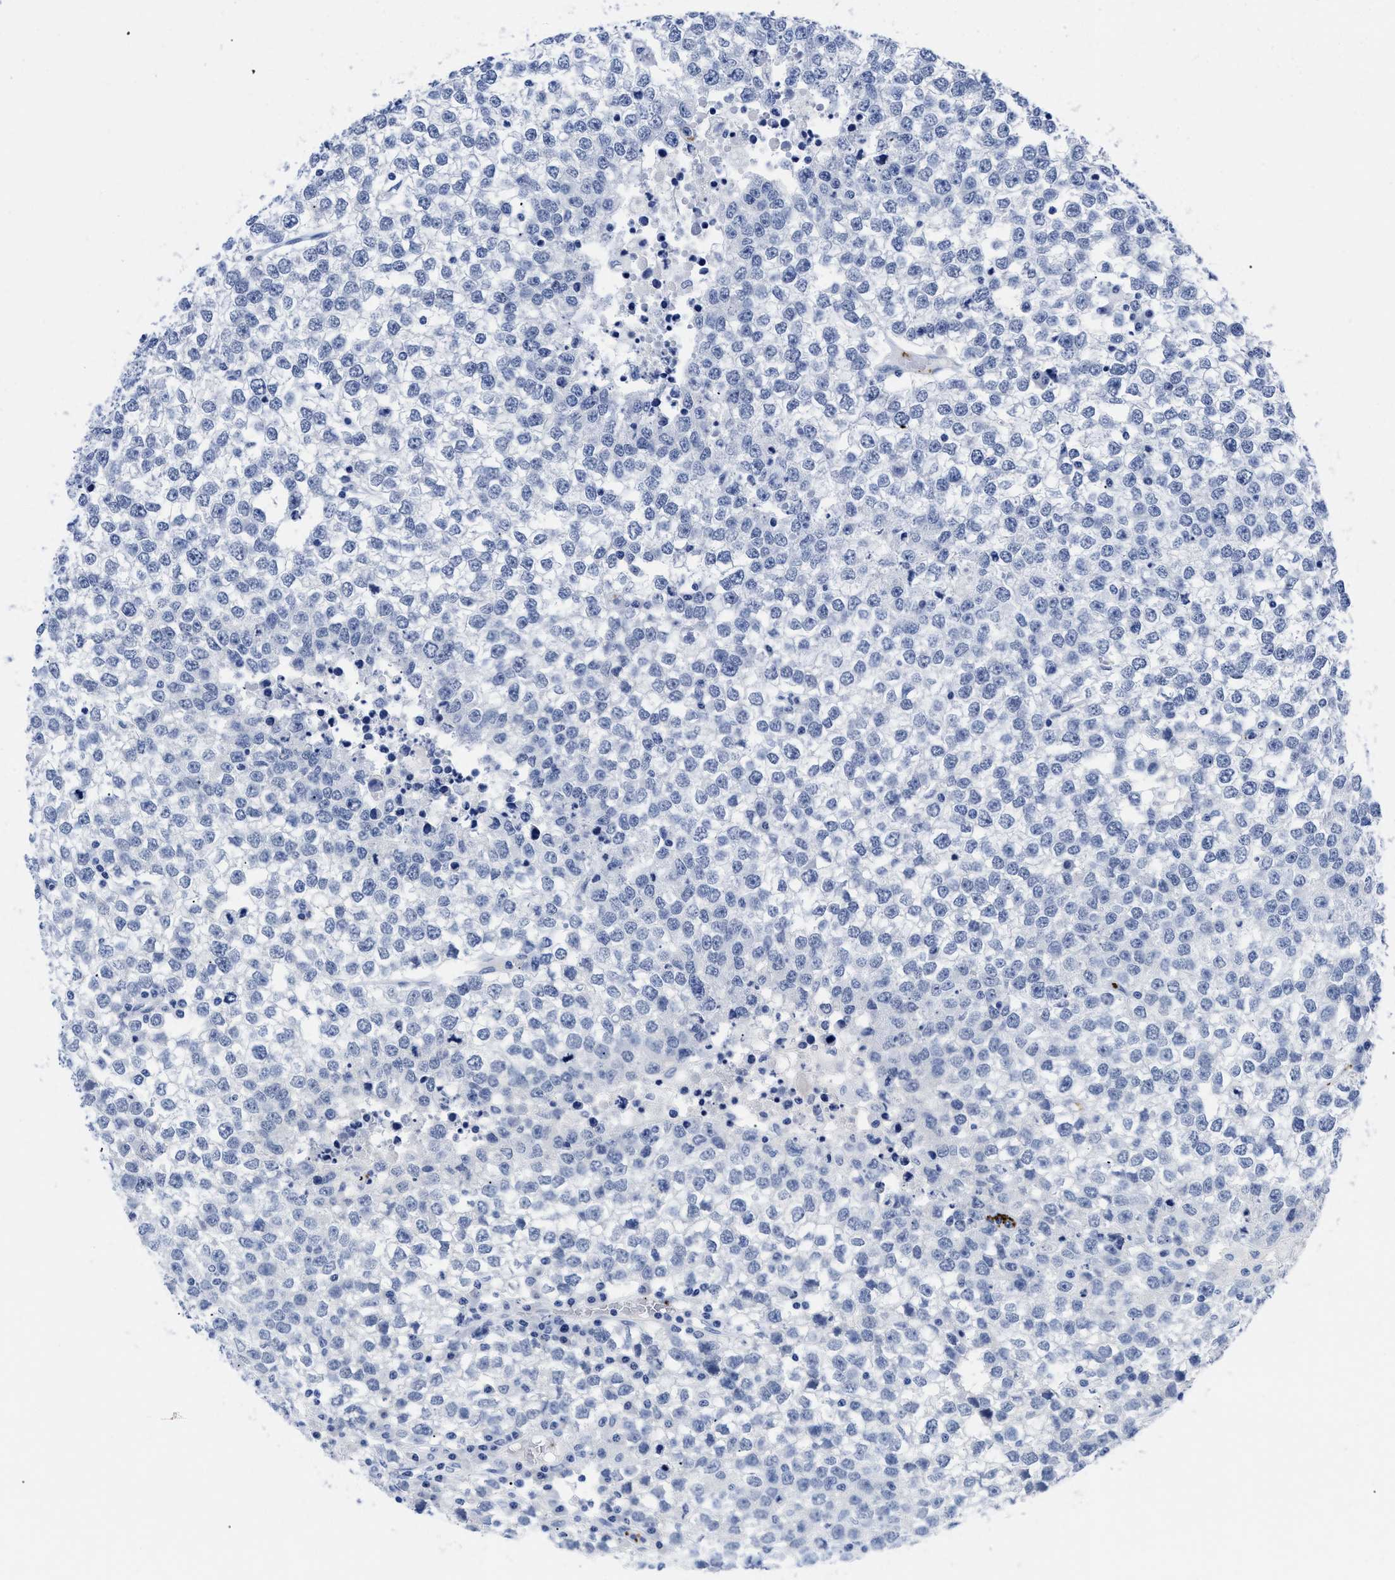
{"staining": {"intensity": "negative", "quantity": "none", "location": "none"}, "tissue": "testis cancer", "cell_type": "Tumor cells", "image_type": "cancer", "snomed": [{"axis": "morphology", "description": "Seminoma, NOS"}, {"axis": "topography", "description": "Testis"}], "caption": "This photomicrograph is of testis cancer stained with immunohistochemistry to label a protein in brown with the nuclei are counter-stained blue. There is no expression in tumor cells. Nuclei are stained in blue.", "gene": "TREML1", "patient": {"sex": "male", "age": 65}}